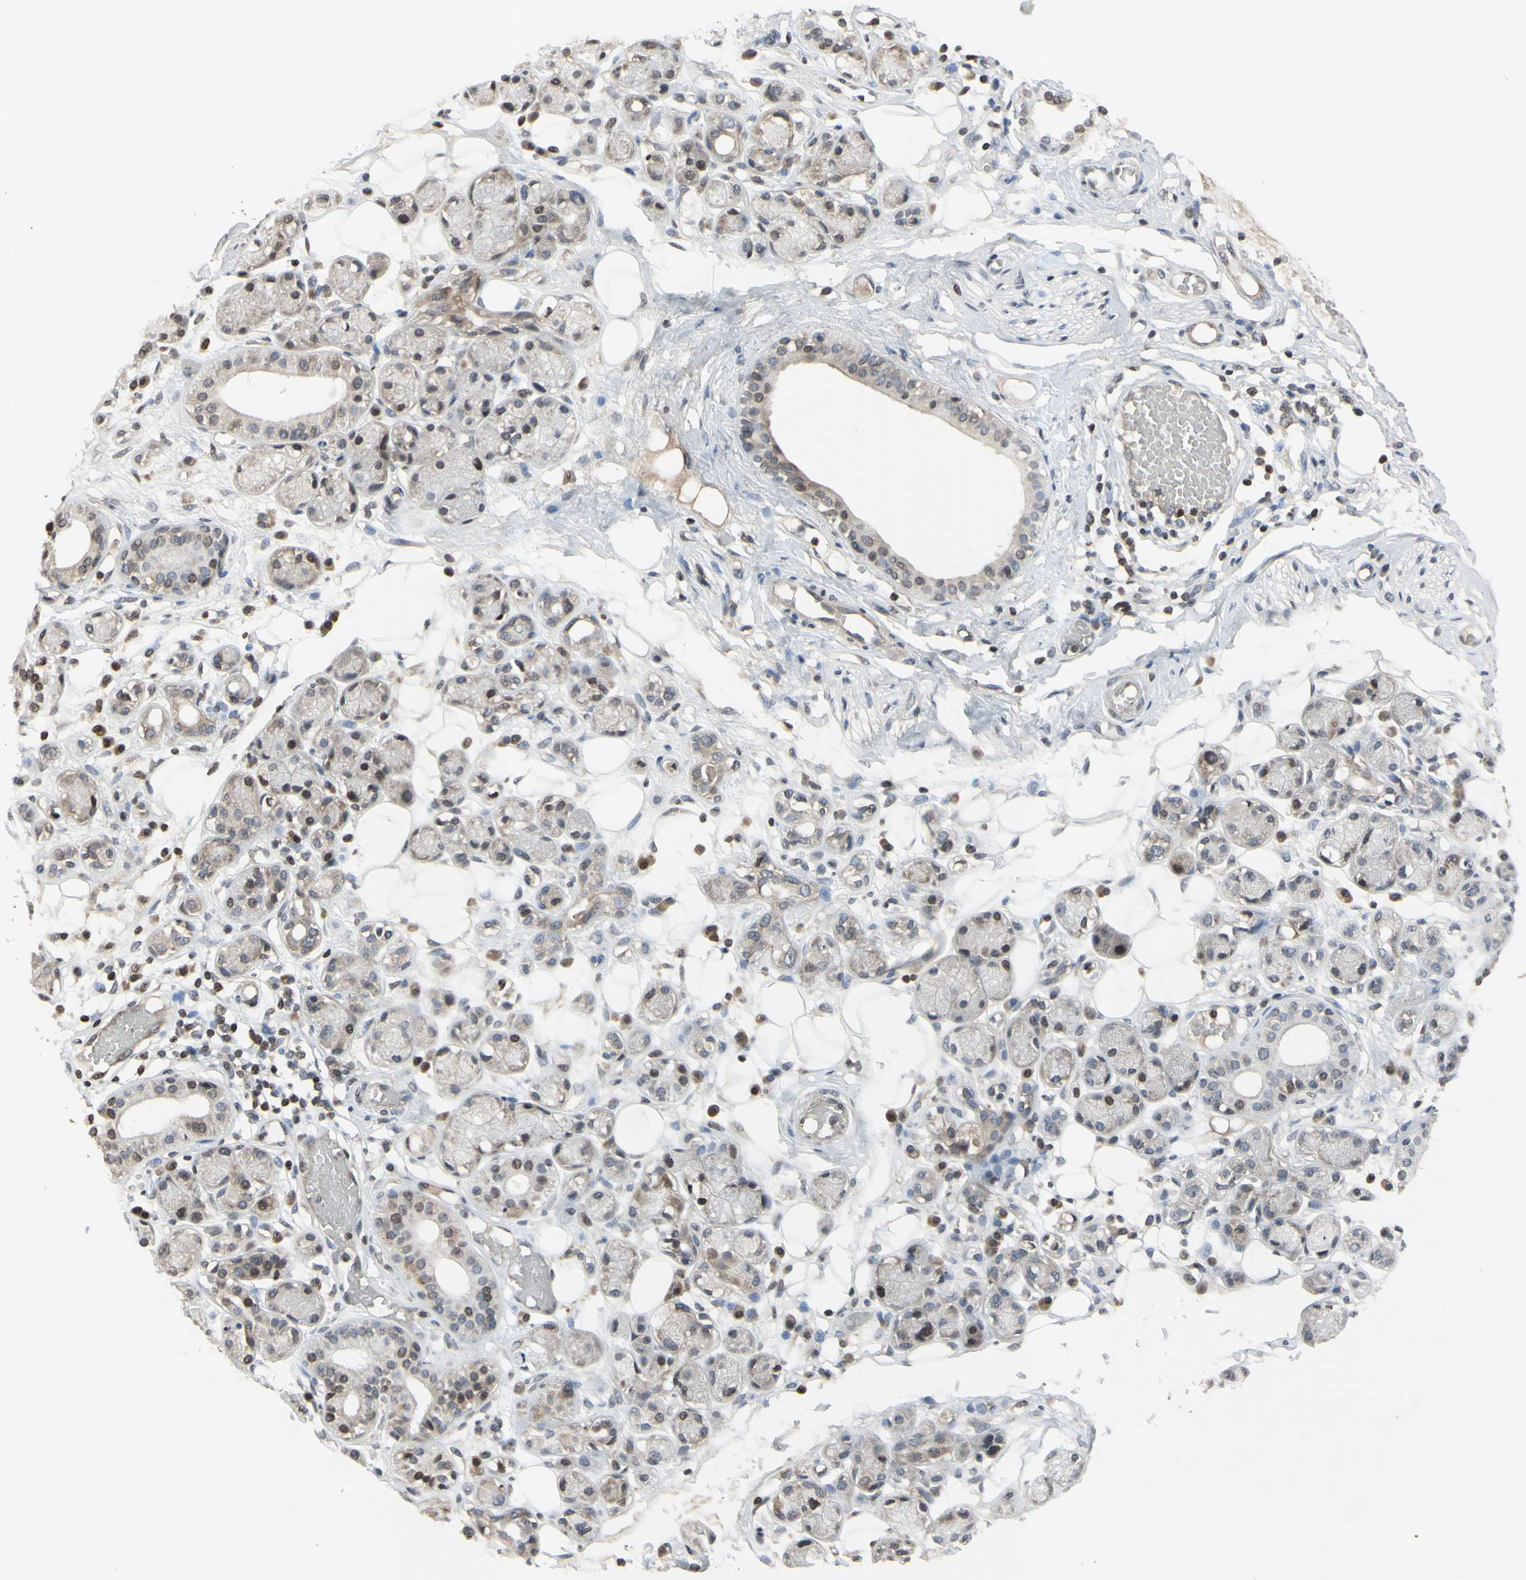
{"staining": {"intensity": "weak", "quantity": "25%-75%", "location": "cytoplasmic/membranous,nuclear"}, "tissue": "adipose tissue", "cell_type": "Adipocytes", "image_type": "normal", "snomed": [{"axis": "morphology", "description": "Normal tissue, NOS"}, {"axis": "morphology", "description": "Inflammation, NOS"}, {"axis": "topography", "description": "Vascular tissue"}, {"axis": "topography", "description": "Salivary gland"}], "caption": "Immunohistochemistry (IHC) image of unremarkable human adipose tissue stained for a protein (brown), which demonstrates low levels of weak cytoplasmic/membranous,nuclear expression in about 25%-75% of adipocytes.", "gene": "ARG1", "patient": {"sex": "female", "age": 75}}